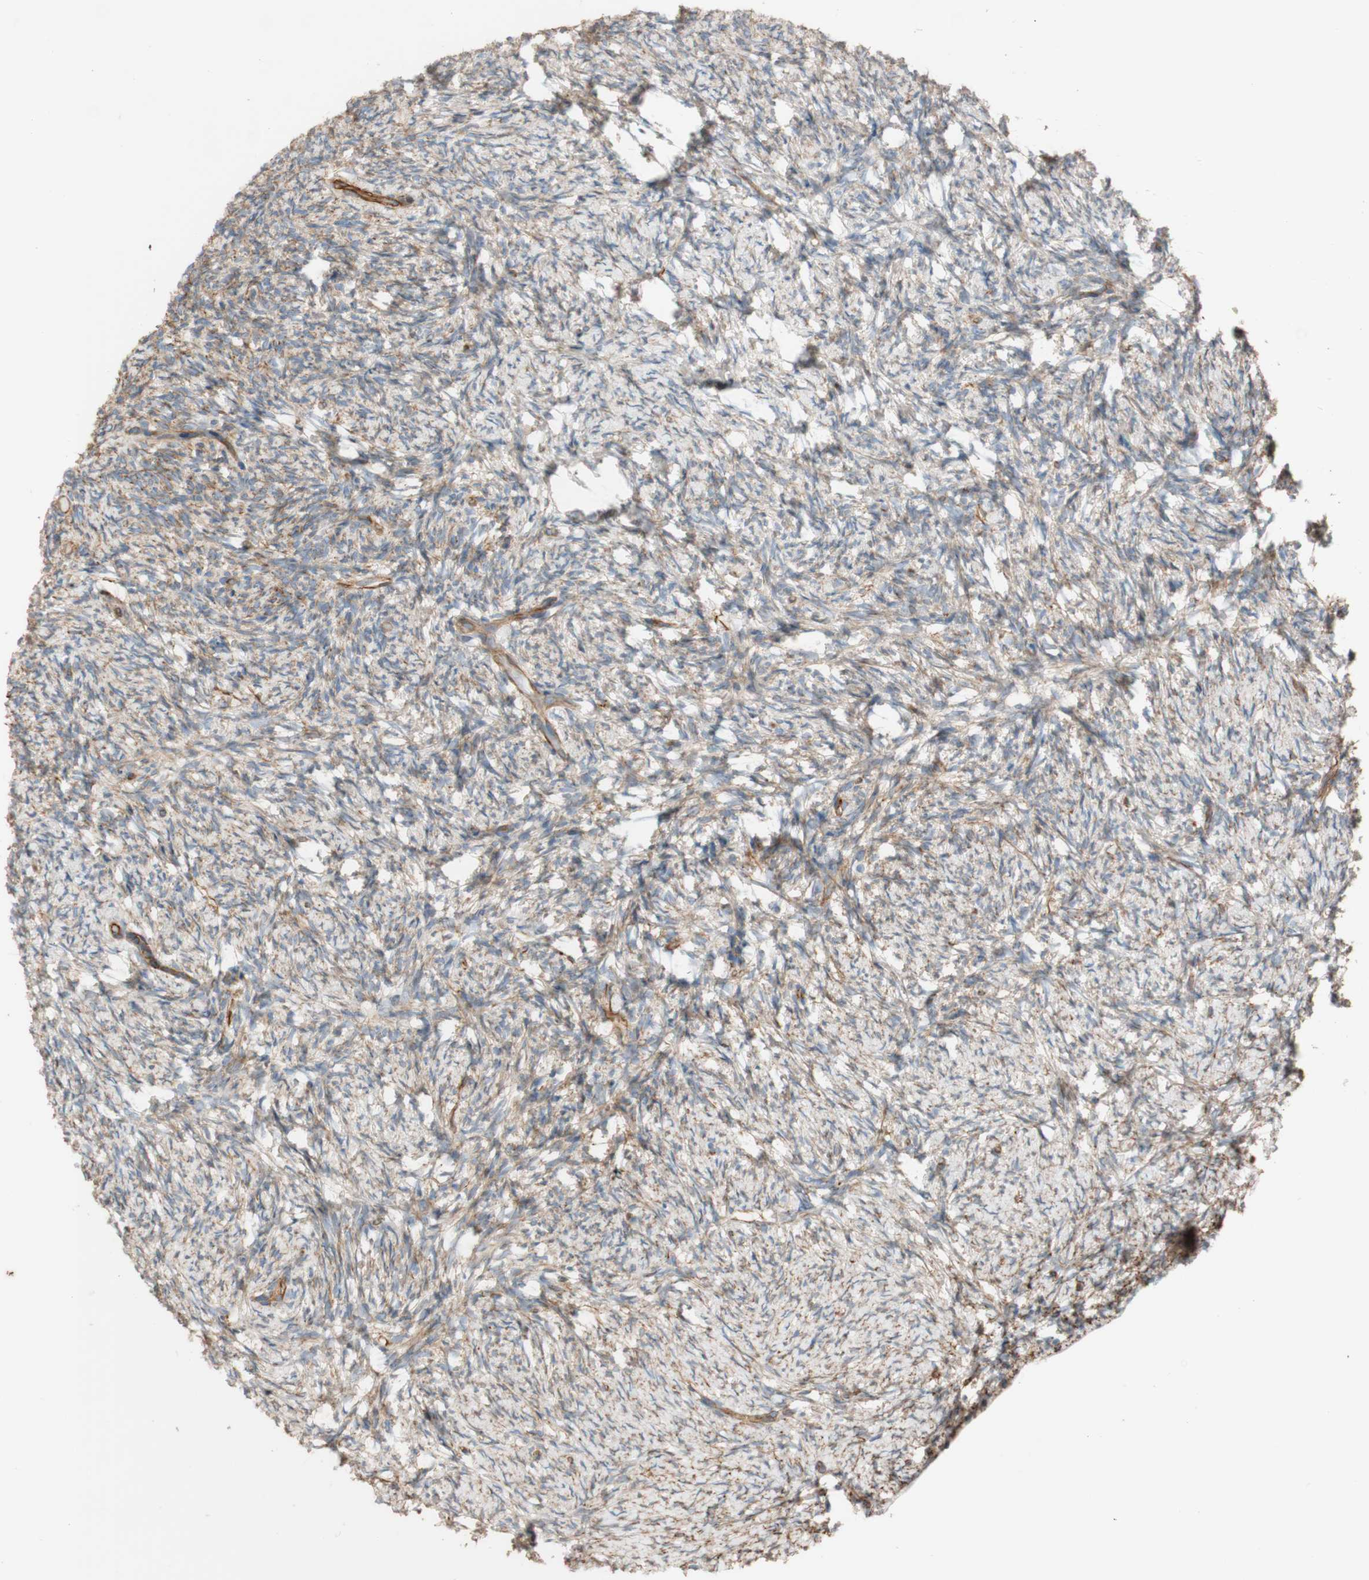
{"staining": {"intensity": "moderate", "quantity": ">75%", "location": "cytoplasmic/membranous"}, "tissue": "ovary", "cell_type": "Ovarian stroma cells", "image_type": "normal", "snomed": [{"axis": "morphology", "description": "Normal tissue, NOS"}, {"axis": "topography", "description": "Ovary"}], "caption": "A histopathology image of ovary stained for a protein demonstrates moderate cytoplasmic/membranous brown staining in ovarian stroma cells.", "gene": "C1orf43", "patient": {"sex": "female", "age": 60}}